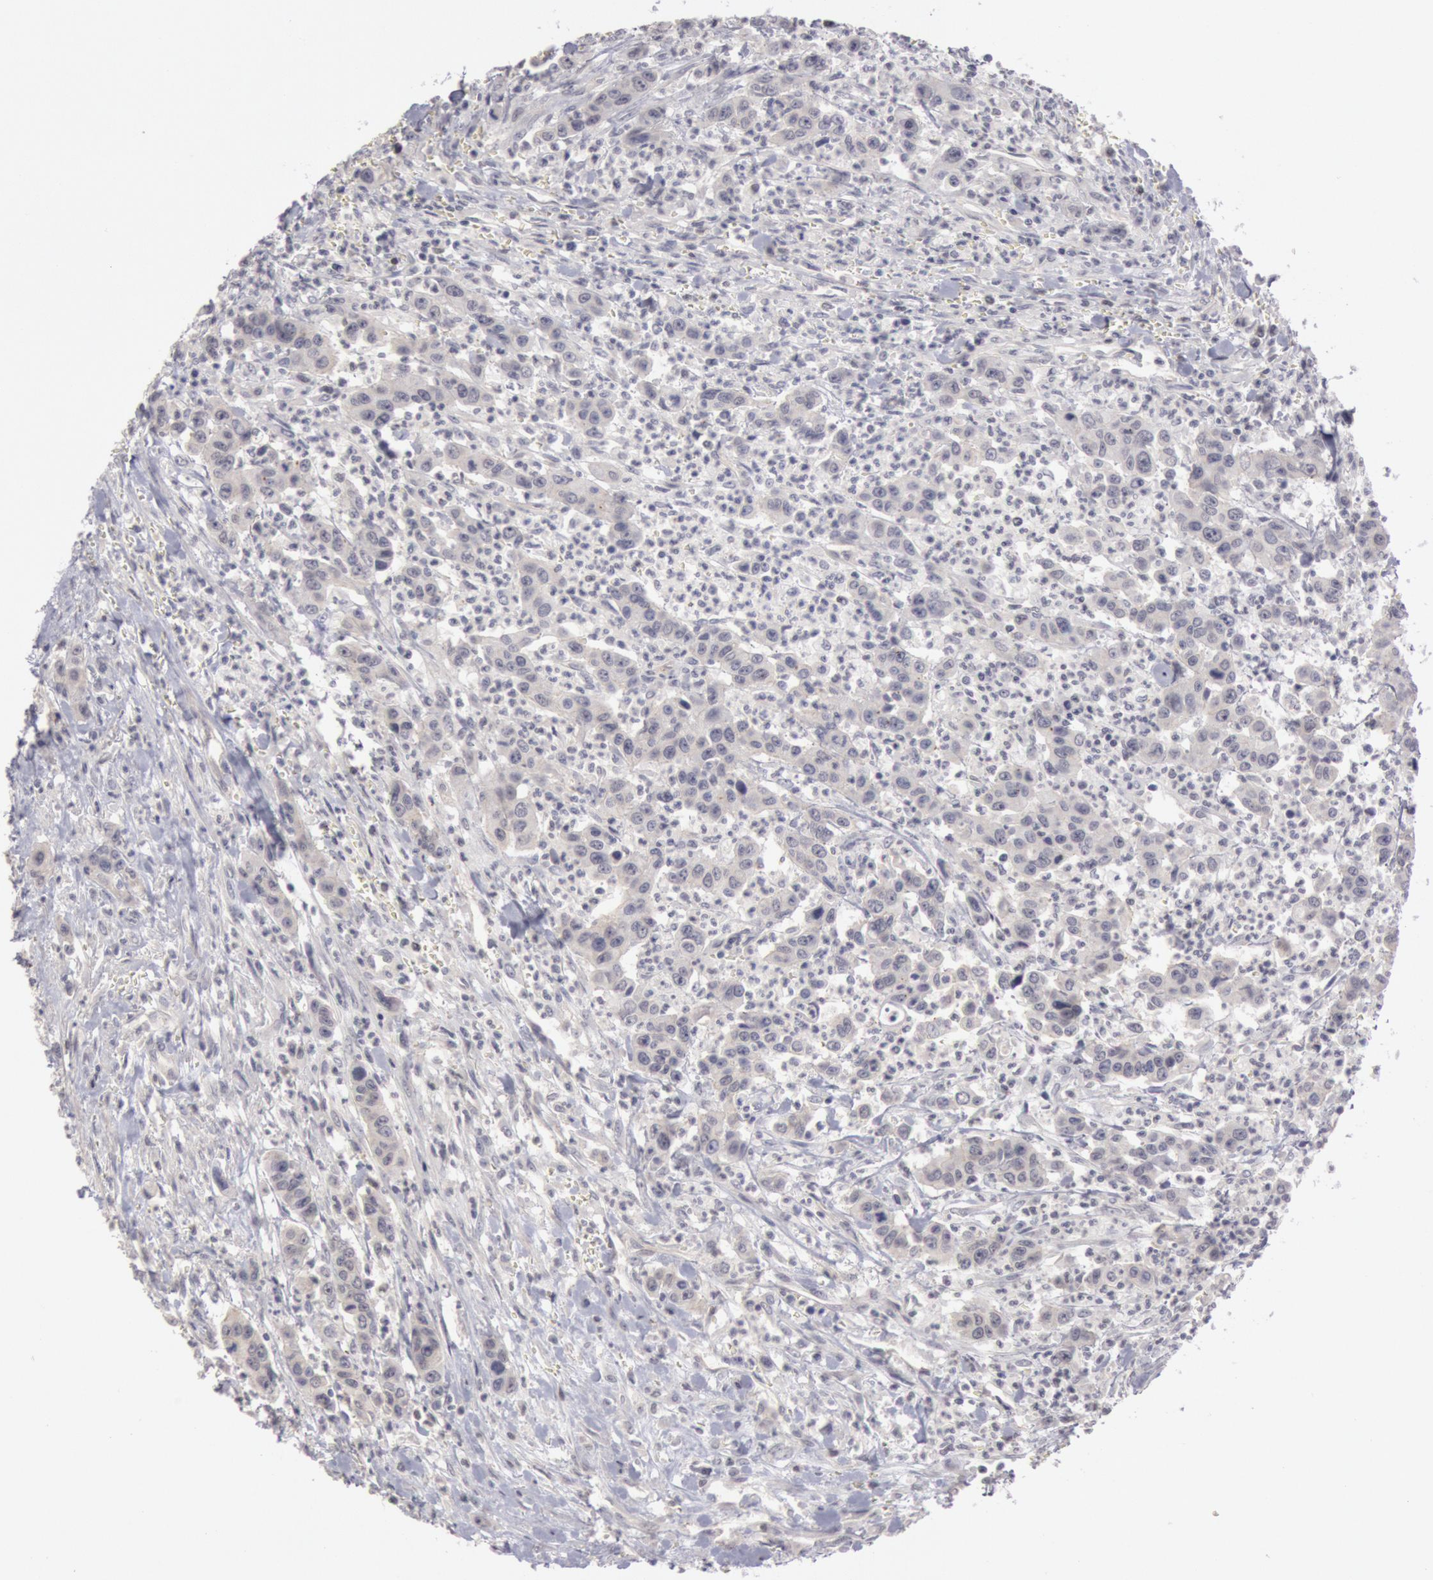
{"staining": {"intensity": "negative", "quantity": "none", "location": "none"}, "tissue": "urothelial cancer", "cell_type": "Tumor cells", "image_type": "cancer", "snomed": [{"axis": "morphology", "description": "Urothelial carcinoma, High grade"}, {"axis": "topography", "description": "Urinary bladder"}], "caption": "Immunohistochemistry of human urothelial cancer shows no positivity in tumor cells.", "gene": "RIMBP3C", "patient": {"sex": "male", "age": 86}}